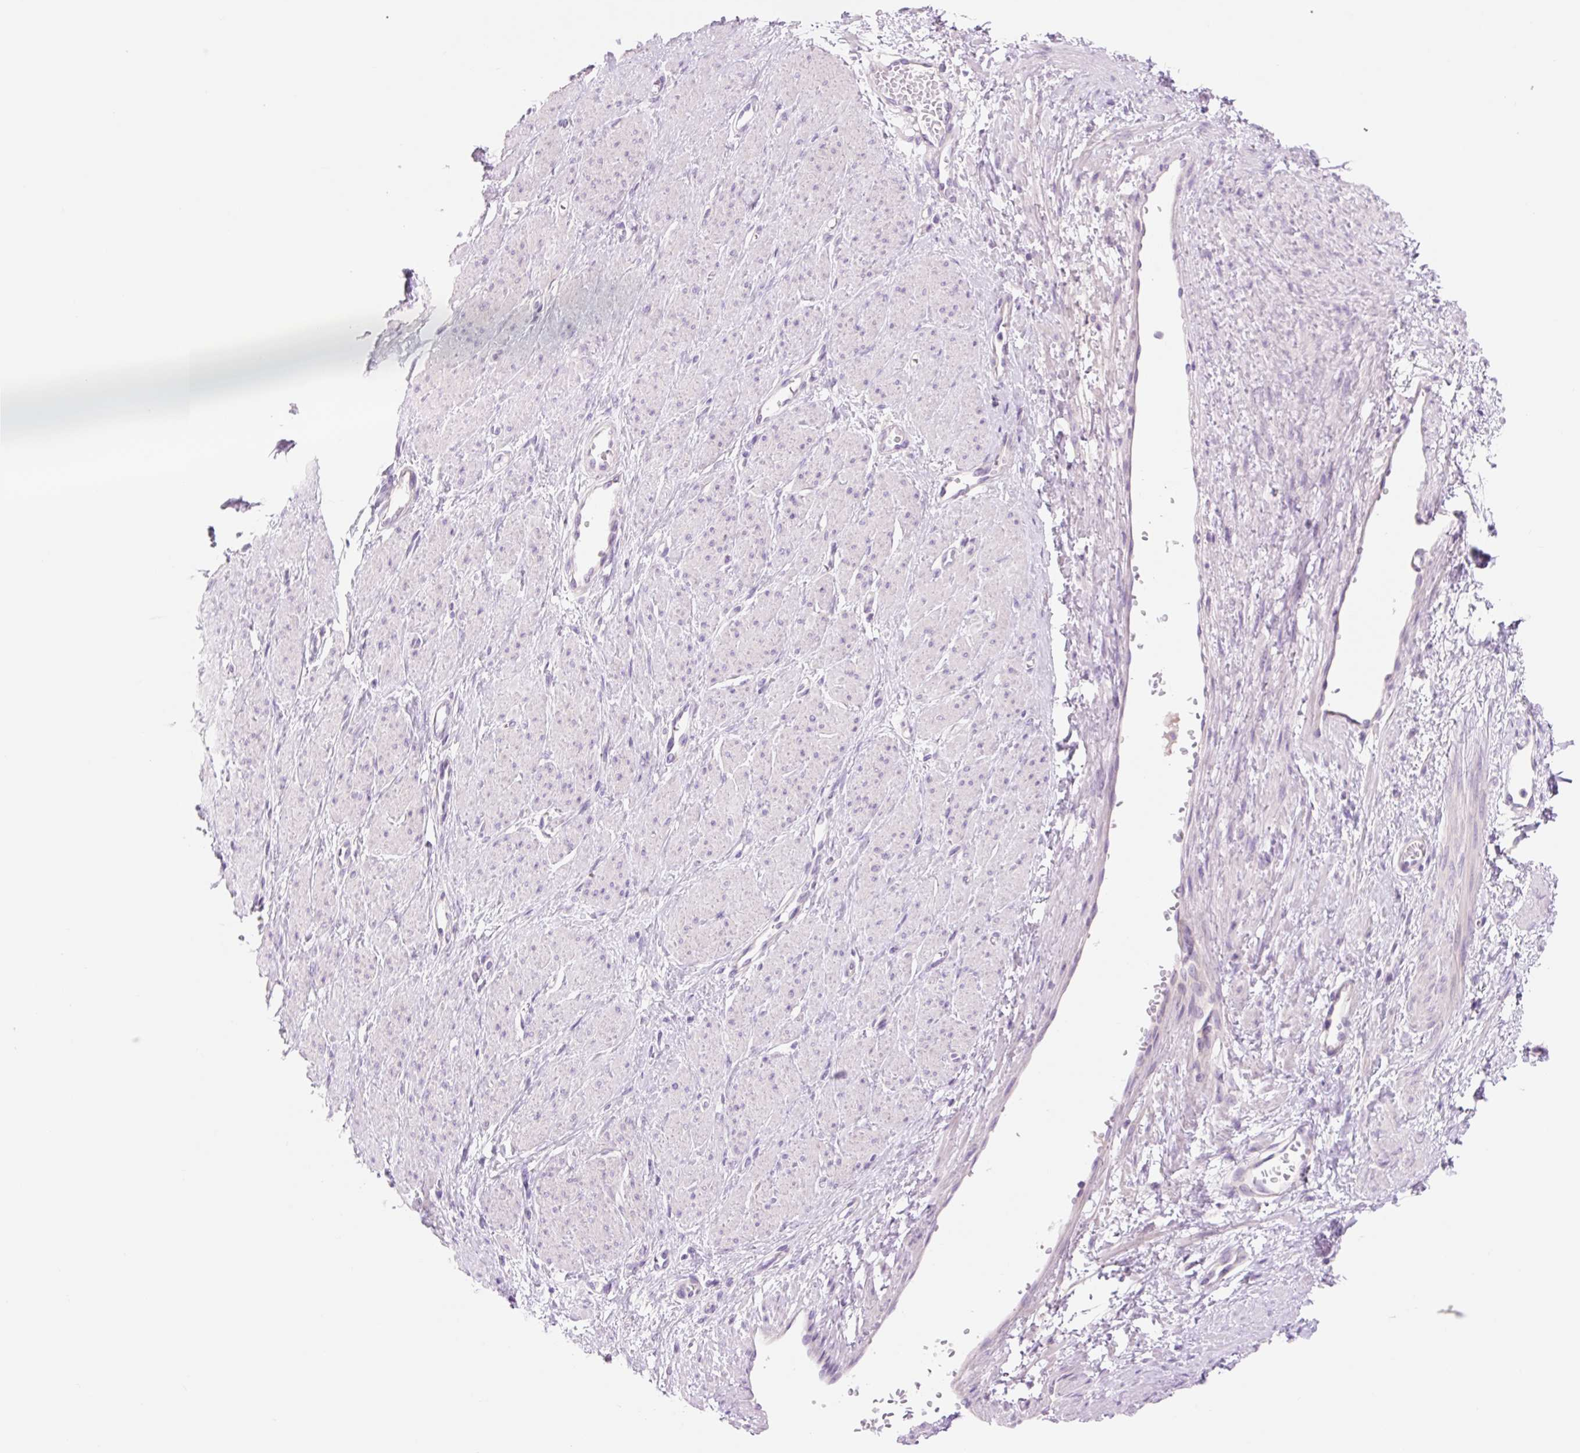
{"staining": {"intensity": "negative", "quantity": "none", "location": "none"}, "tissue": "smooth muscle", "cell_type": "Smooth muscle cells", "image_type": "normal", "snomed": [{"axis": "morphology", "description": "Normal tissue, NOS"}, {"axis": "topography", "description": "Smooth muscle"}, {"axis": "topography", "description": "Uterus"}], "caption": "This is an IHC micrograph of normal smooth muscle. There is no staining in smooth muscle cells.", "gene": "CELF6", "patient": {"sex": "female", "age": 39}}